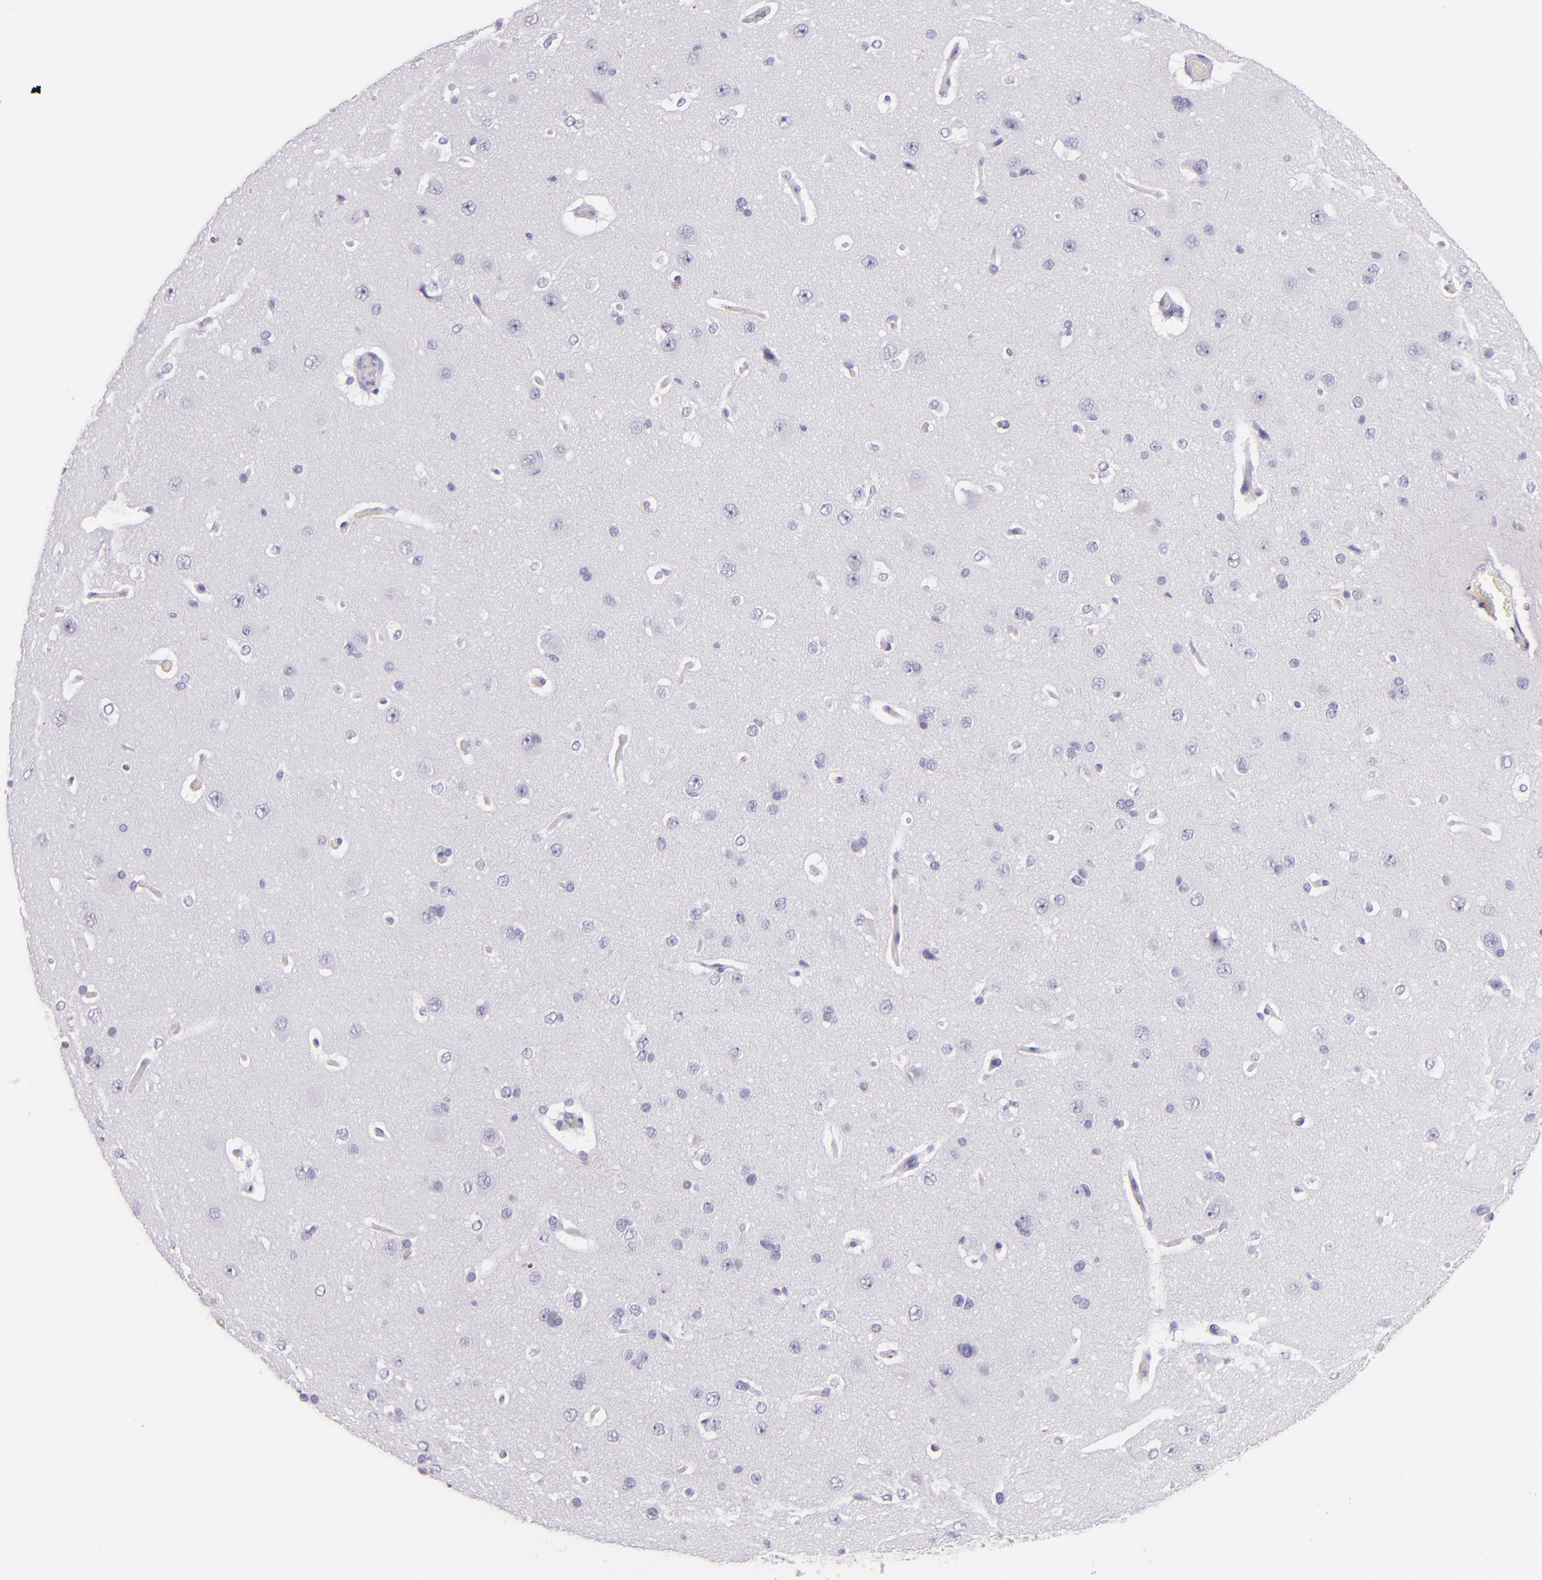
{"staining": {"intensity": "negative", "quantity": "none", "location": "none"}, "tissue": "cerebral cortex", "cell_type": "Endothelial cells", "image_type": "normal", "snomed": [{"axis": "morphology", "description": "Normal tissue, NOS"}, {"axis": "topography", "description": "Cerebral cortex"}], "caption": "The immunohistochemistry histopathology image has no significant staining in endothelial cells of cerebral cortex.", "gene": "SELP", "patient": {"sex": "female", "age": 45}}